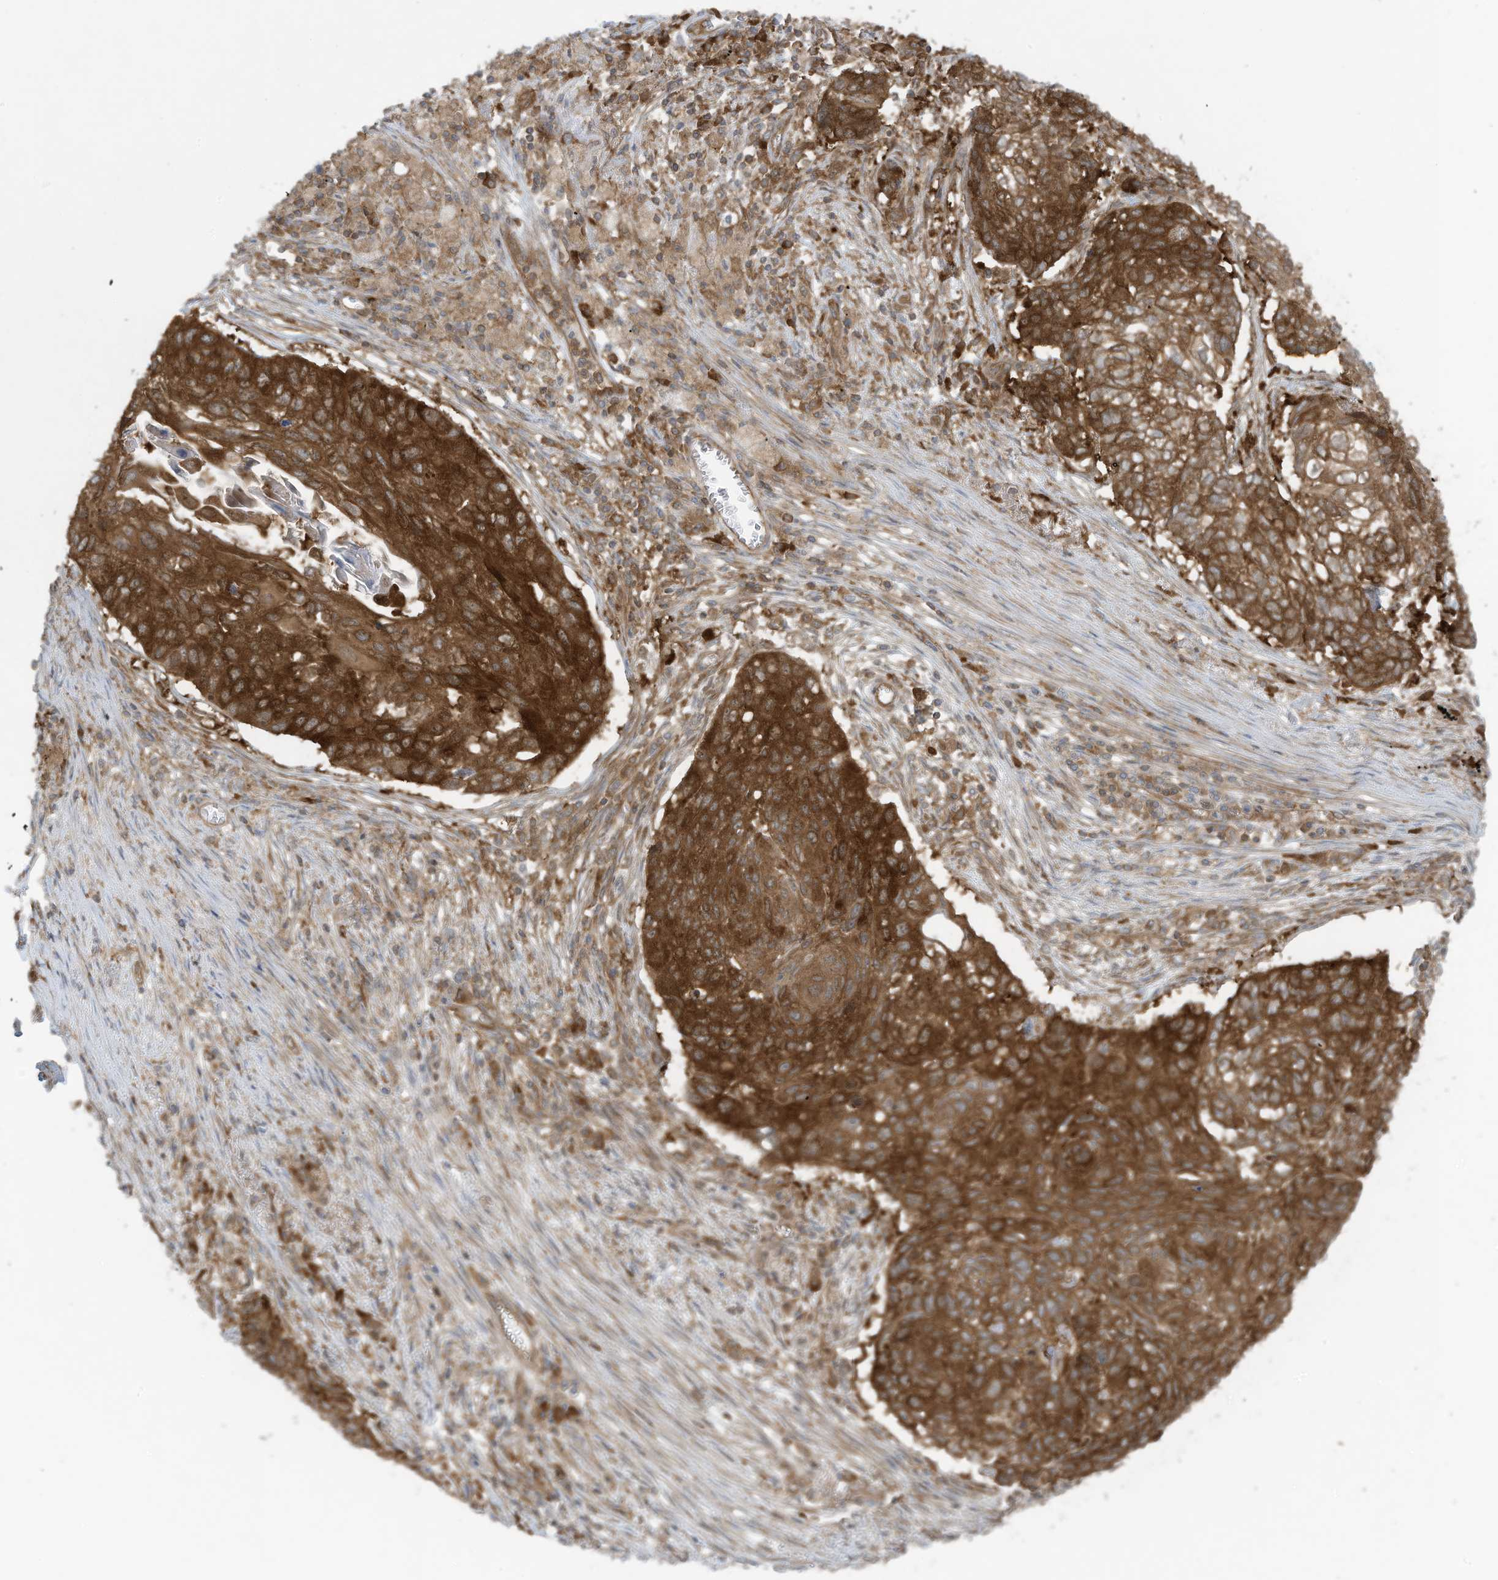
{"staining": {"intensity": "strong", "quantity": ">75%", "location": "cytoplasmic/membranous"}, "tissue": "lung cancer", "cell_type": "Tumor cells", "image_type": "cancer", "snomed": [{"axis": "morphology", "description": "Squamous cell carcinoma, NOS"}, {"axis": "topography", "description": "Lung"}], "caption": "Approximately >75% of tumor cells in lung cancer exhibit strong cytoplasmic/membranous protein staining as visualized by brown immunohistochemical staining.", "gene": "OLA1", "patient": {"sex": "female", "age": 63}}